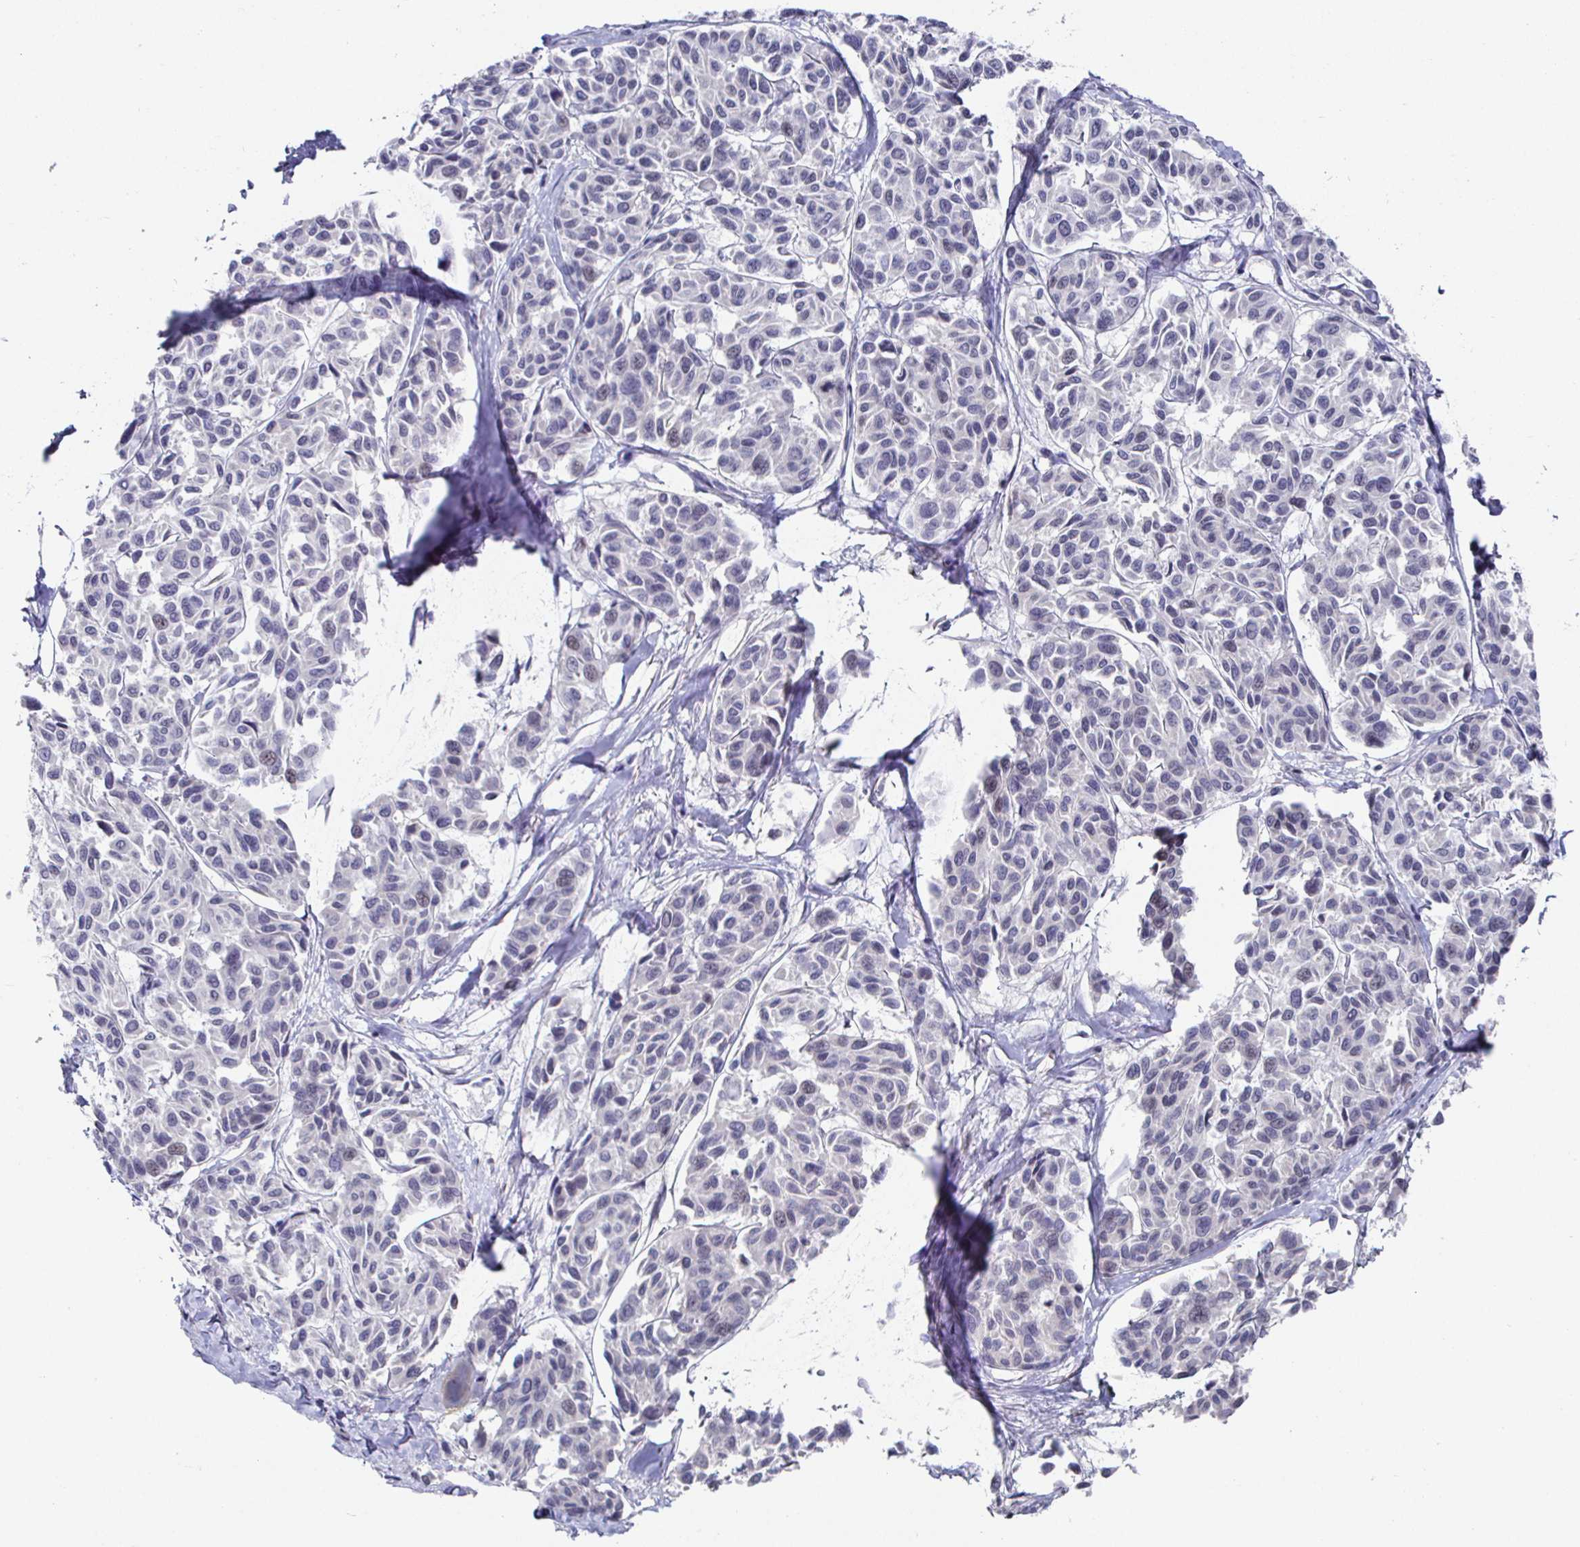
{"staining": {"intensity": "negative", "quantity": "none", "location": "none"}, "tissue": "melanoma", "cell_type": "Tumor cells", "image_type": "cancer", "snomed": [{"axis": "morphology", "description": "Malignant melanoma, NOS"}, {"axis": "topography", "description": "Skin"}], "caption": "High magnification brightfield microscopy of malignant melanoma stained with DAB (3,3'-diaminobenzidine) (brown) and counterstained with hematoxylin (blue): tumor cells show no significant positivity. (DAB IHC, high magnification).", "gene": "RUNX2", "patient": {"sex": "female", "age": 66}}